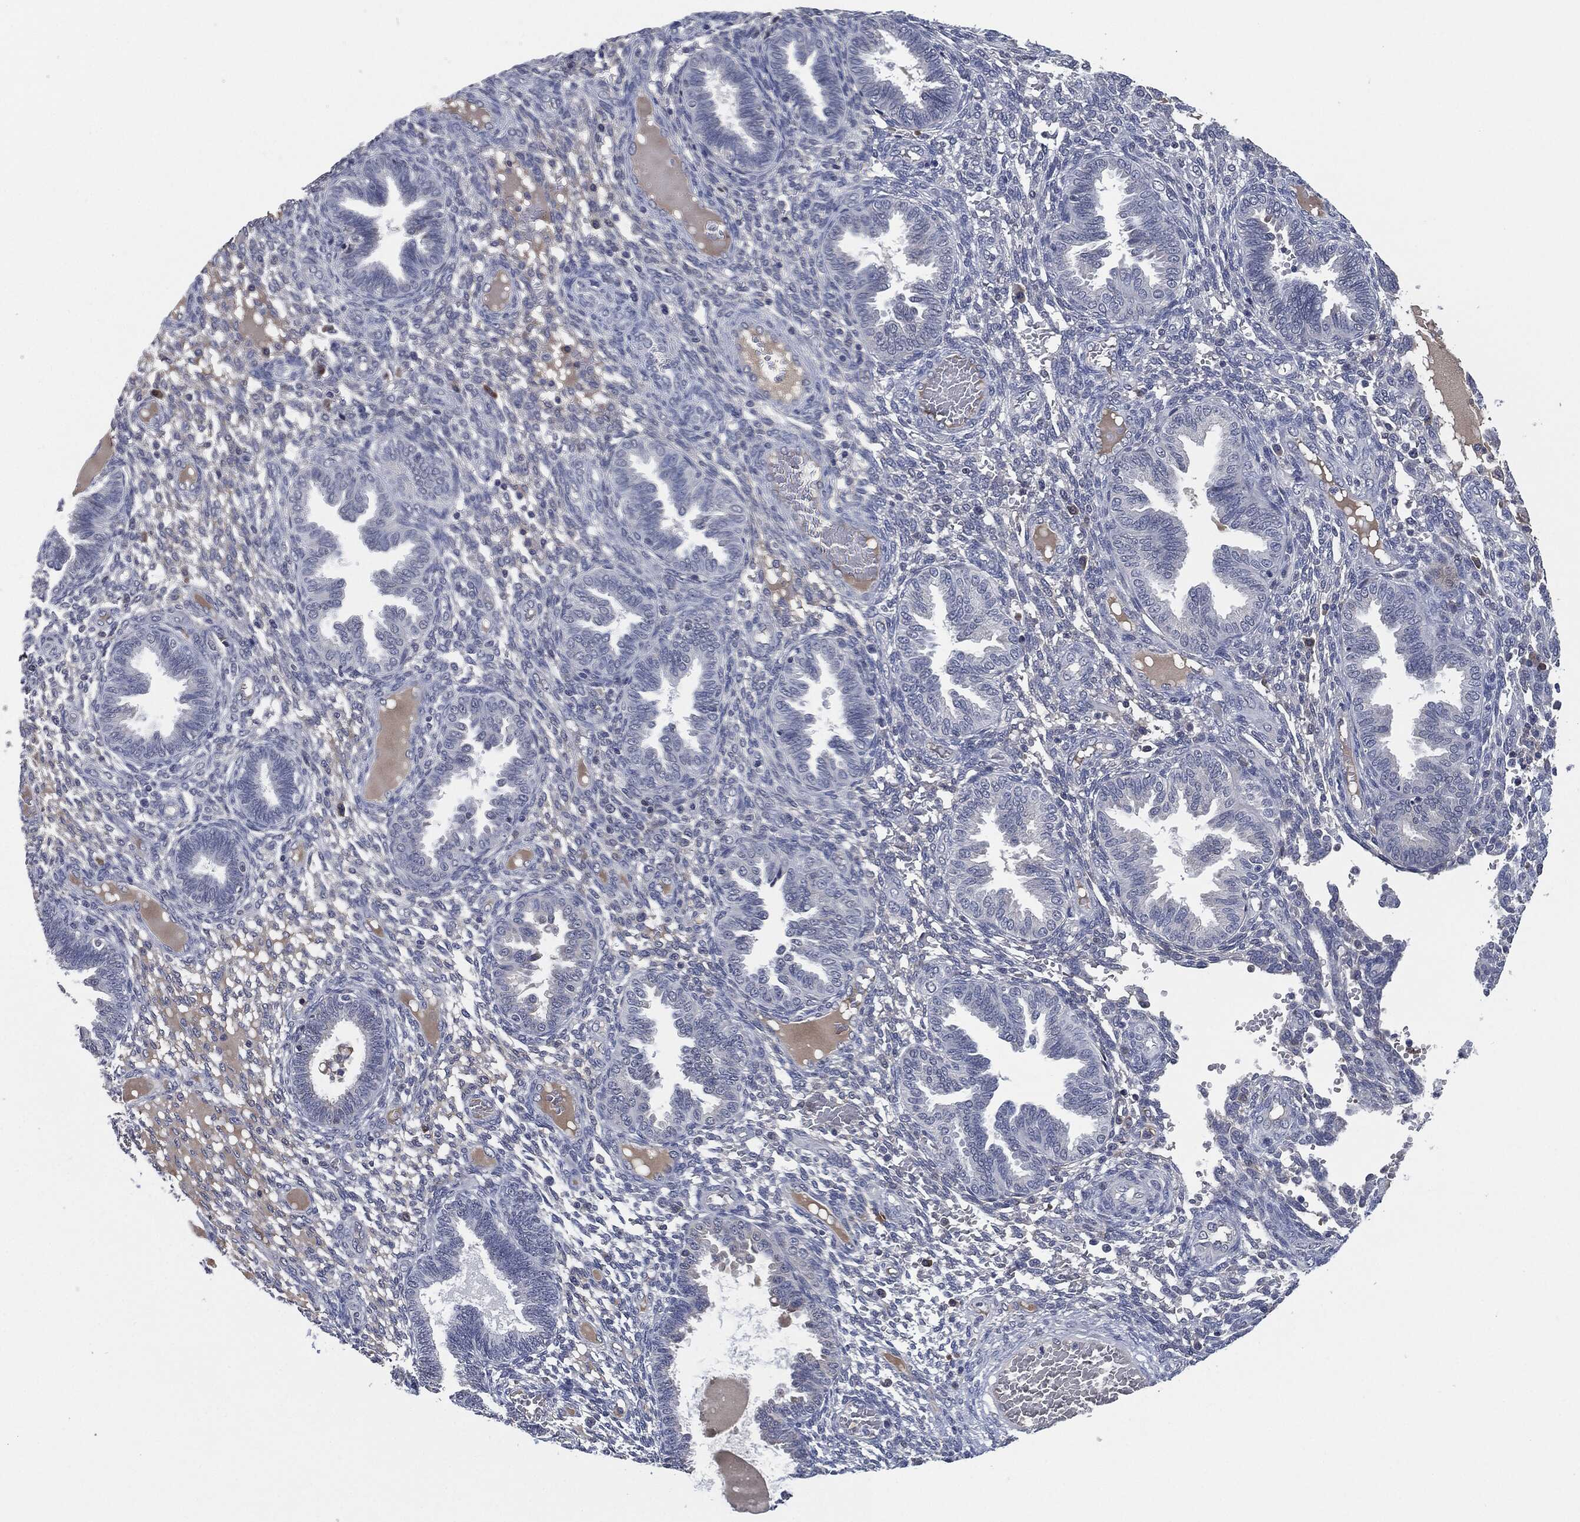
{"staining": {"intensity": "negative", "quantity": "none", "location": "none"}, "tissue": "endometrium", "cell_type": "Cells in endometrial stroma", "image_type": "normal", "snomed": [{"axis": "morphology", "description": "Normal tissue, NOS"}, {"axis": "topography", "description": "Endometrium"}], "caption": "Immunohistochemistry (IHC) histopathology image of benign endometrium: human endometrium stained with DAB (3,3'-diaminobenzidine) exhibits no significant protein staining in cells in endometrial stroma.", "gene": "IL2RG", "patient": {"sex": "female", "age": 42}}